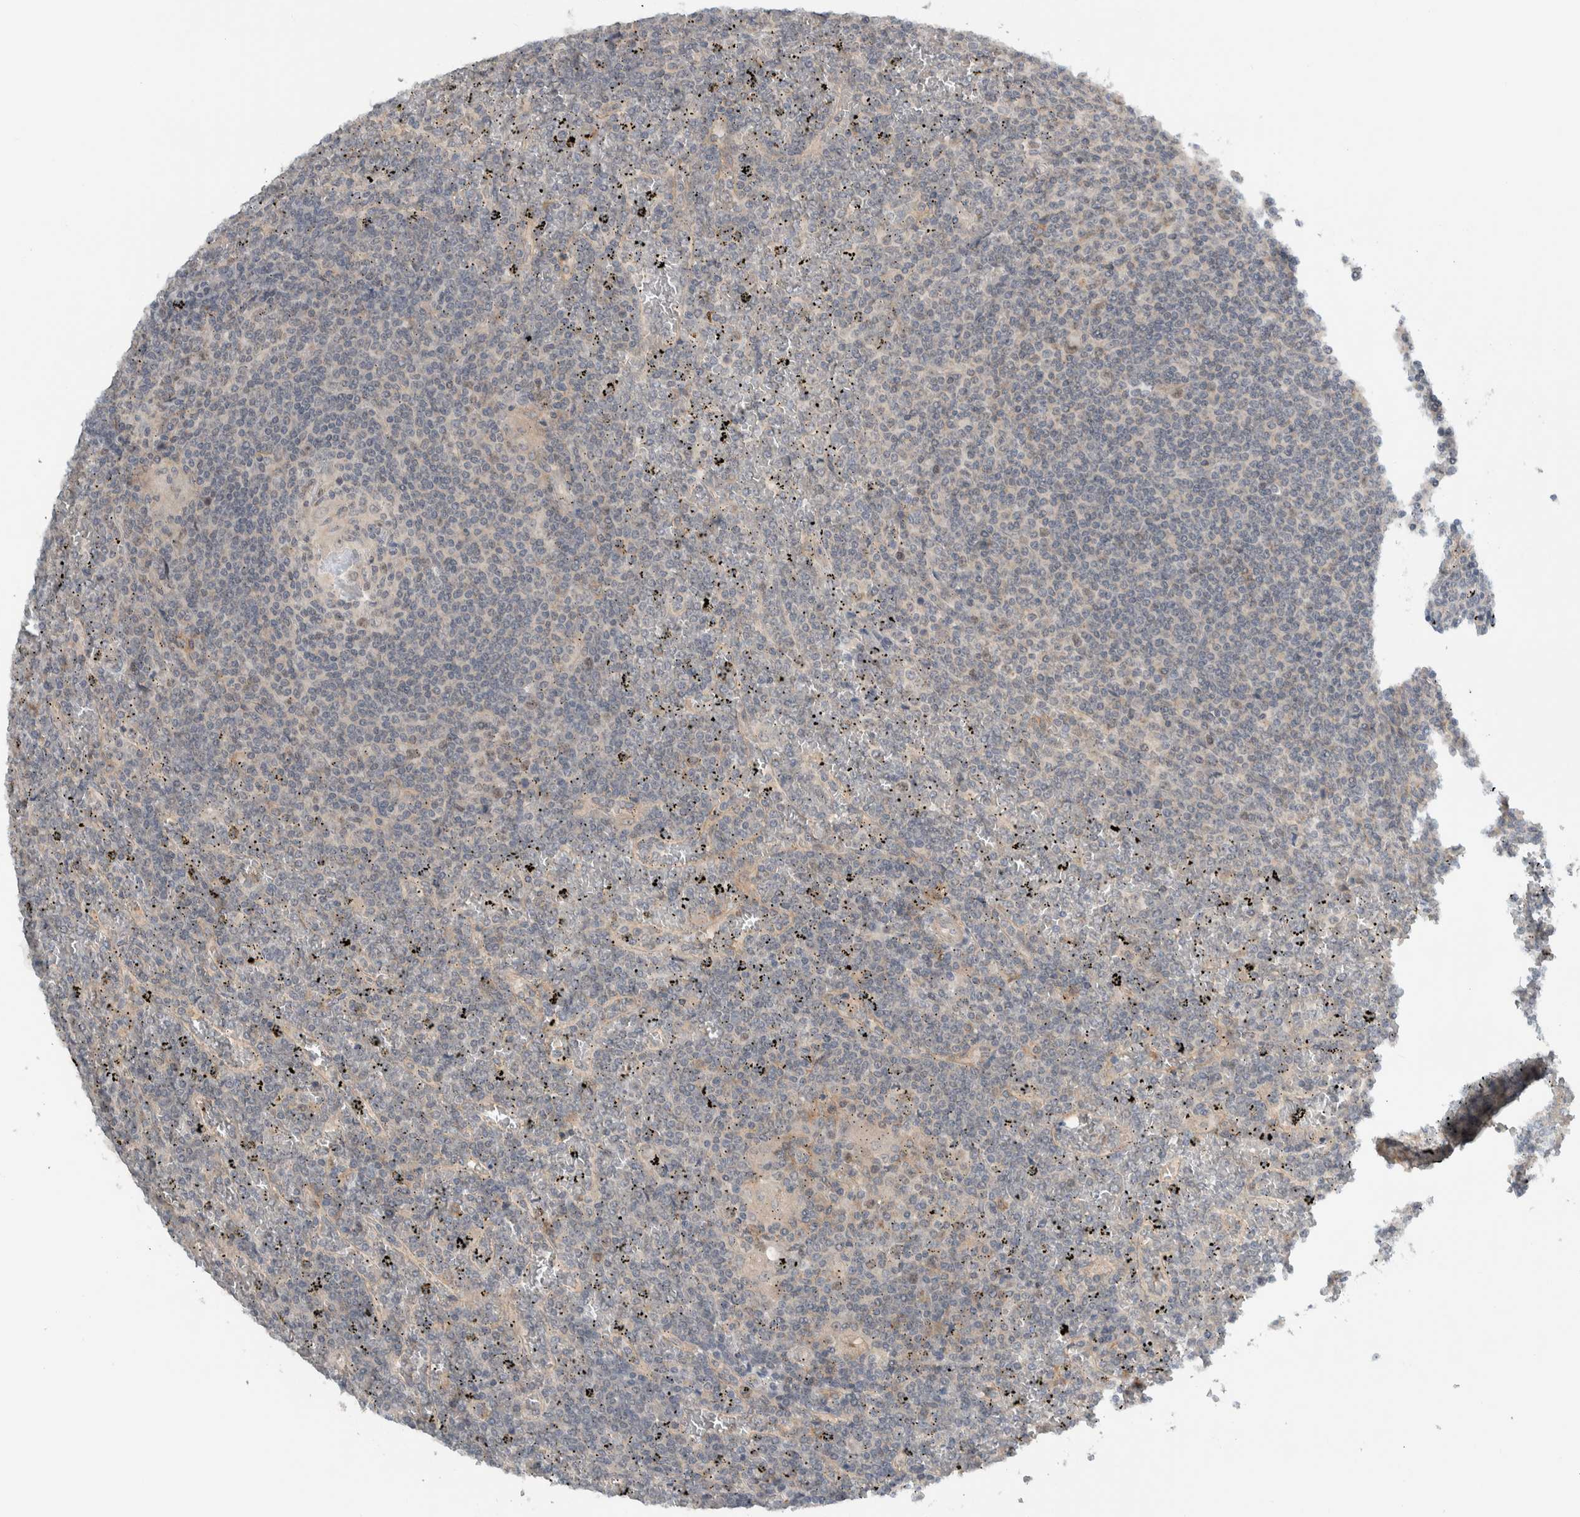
{"staining": {"intensity": "weak", "quantity": "<25%", "location": "nuclear"}, "tissue": "lymphoma", "cell_type": "Tumor cells", "image_type": "cancer", "snomed": [{"axis": "morphology", "description": "Malignant lymphoma, non-Hodgkin's type, Low grade"}, {"axis": "topography", "description": "Spleen"}], "caption": "Immunohistochemistry of lymphoma demonstrates no positivity in tumor cells.", "gene": "MPRIP", "patient": {"sex": "female", "age": 19}}